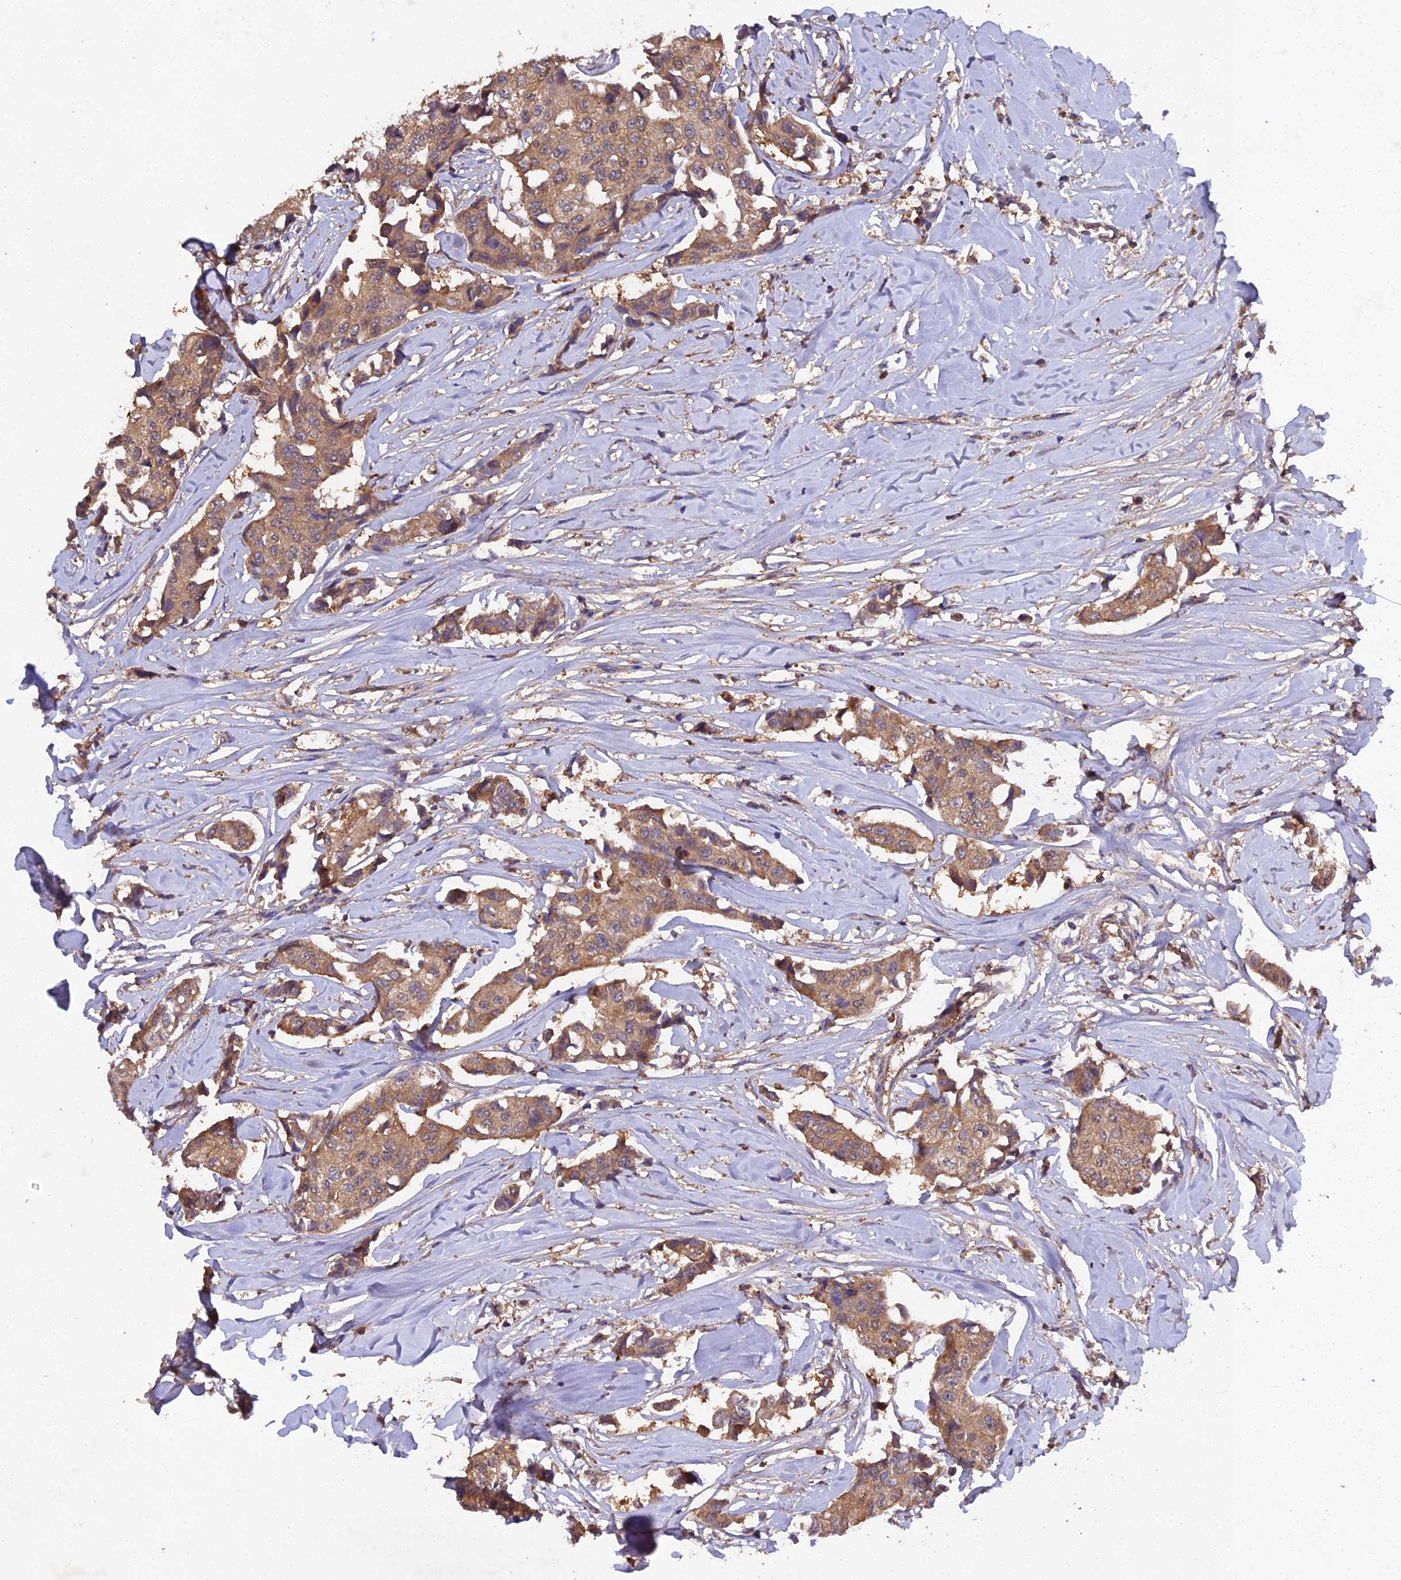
{"staining": {"intensity": "moderate", "quantity": ">75%", "location": "cytoplasmic/membranous"}, "tissue": "breast cancer", "cell_type": "Tumor cells", "image_type": "cancer", "snomed": [{"axis": "morphology", "description": "Duct carcinoma"}, {"axis": "topography", "description": "Breast"}], "caption": "The histopathology image demonstrates staining of breast infiltrating ductal carcinoma, revealing moderate cytoplasmic/membranous protein expression (brown color) within tumor cells. Ihc stains the protein of interest in brown and the nuclei are stained blue.", "gene": "TMEM258", "patient": {"sex": "female", "age": 80}}